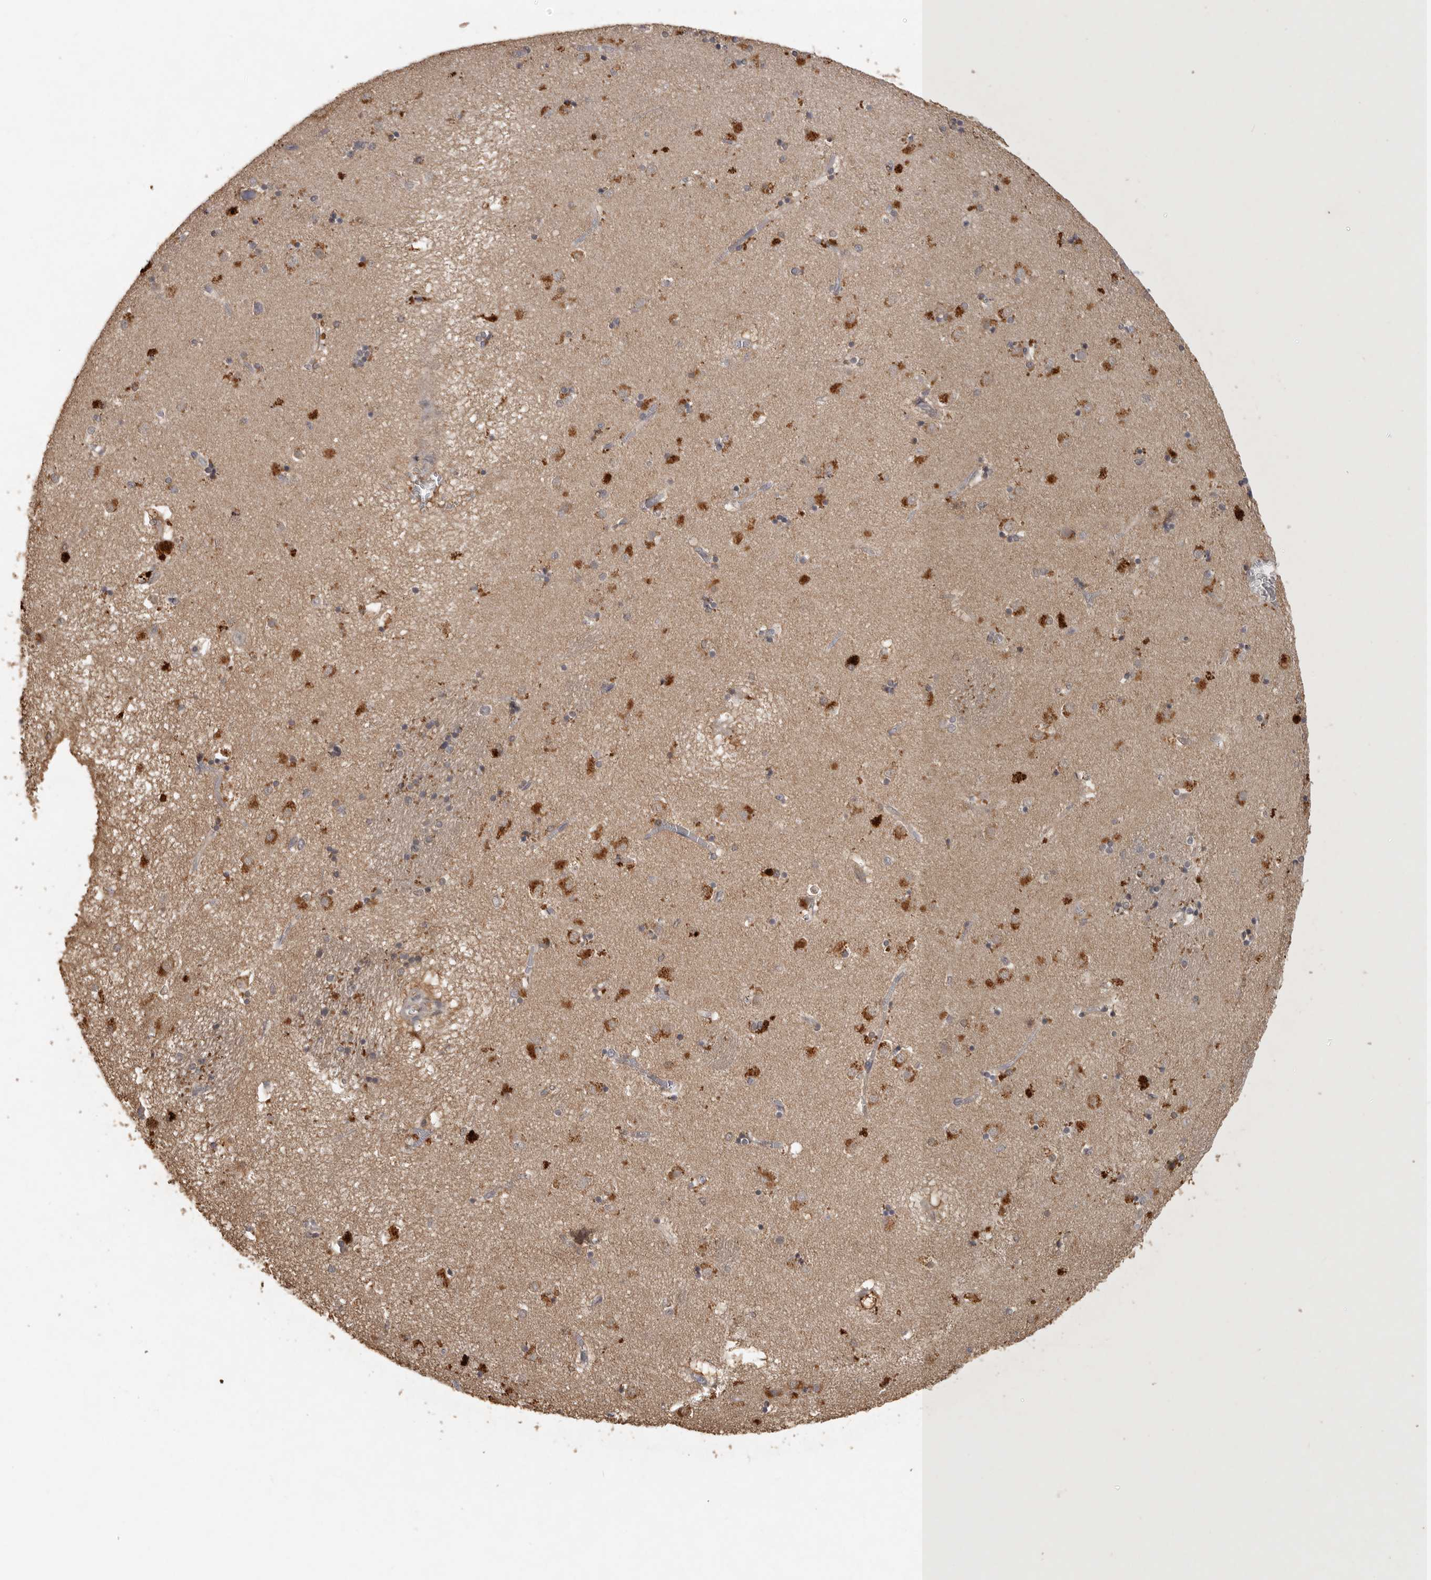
{"staining": {"intensity": "moderate", "quantity": "25%-75%", "location": "cytoplasmic/membranous"}, "tissue": "caudate", "cell_type": "Glial cells", "image_type": "normal", "snomed": [{"axis": "morphology", "description": "Normal tissue, NOS"}, {"axis": "topography", "description": "Lateral ventricle wall"}], "caption": "Human caudate stained for a protein (brown) demonstrates moderate cytoplasmic/membranous positive positivity in about 25%-75% of glial cells.", "gene": "ADAMTS4", "patient": {"sex": "male", "age": 70}}